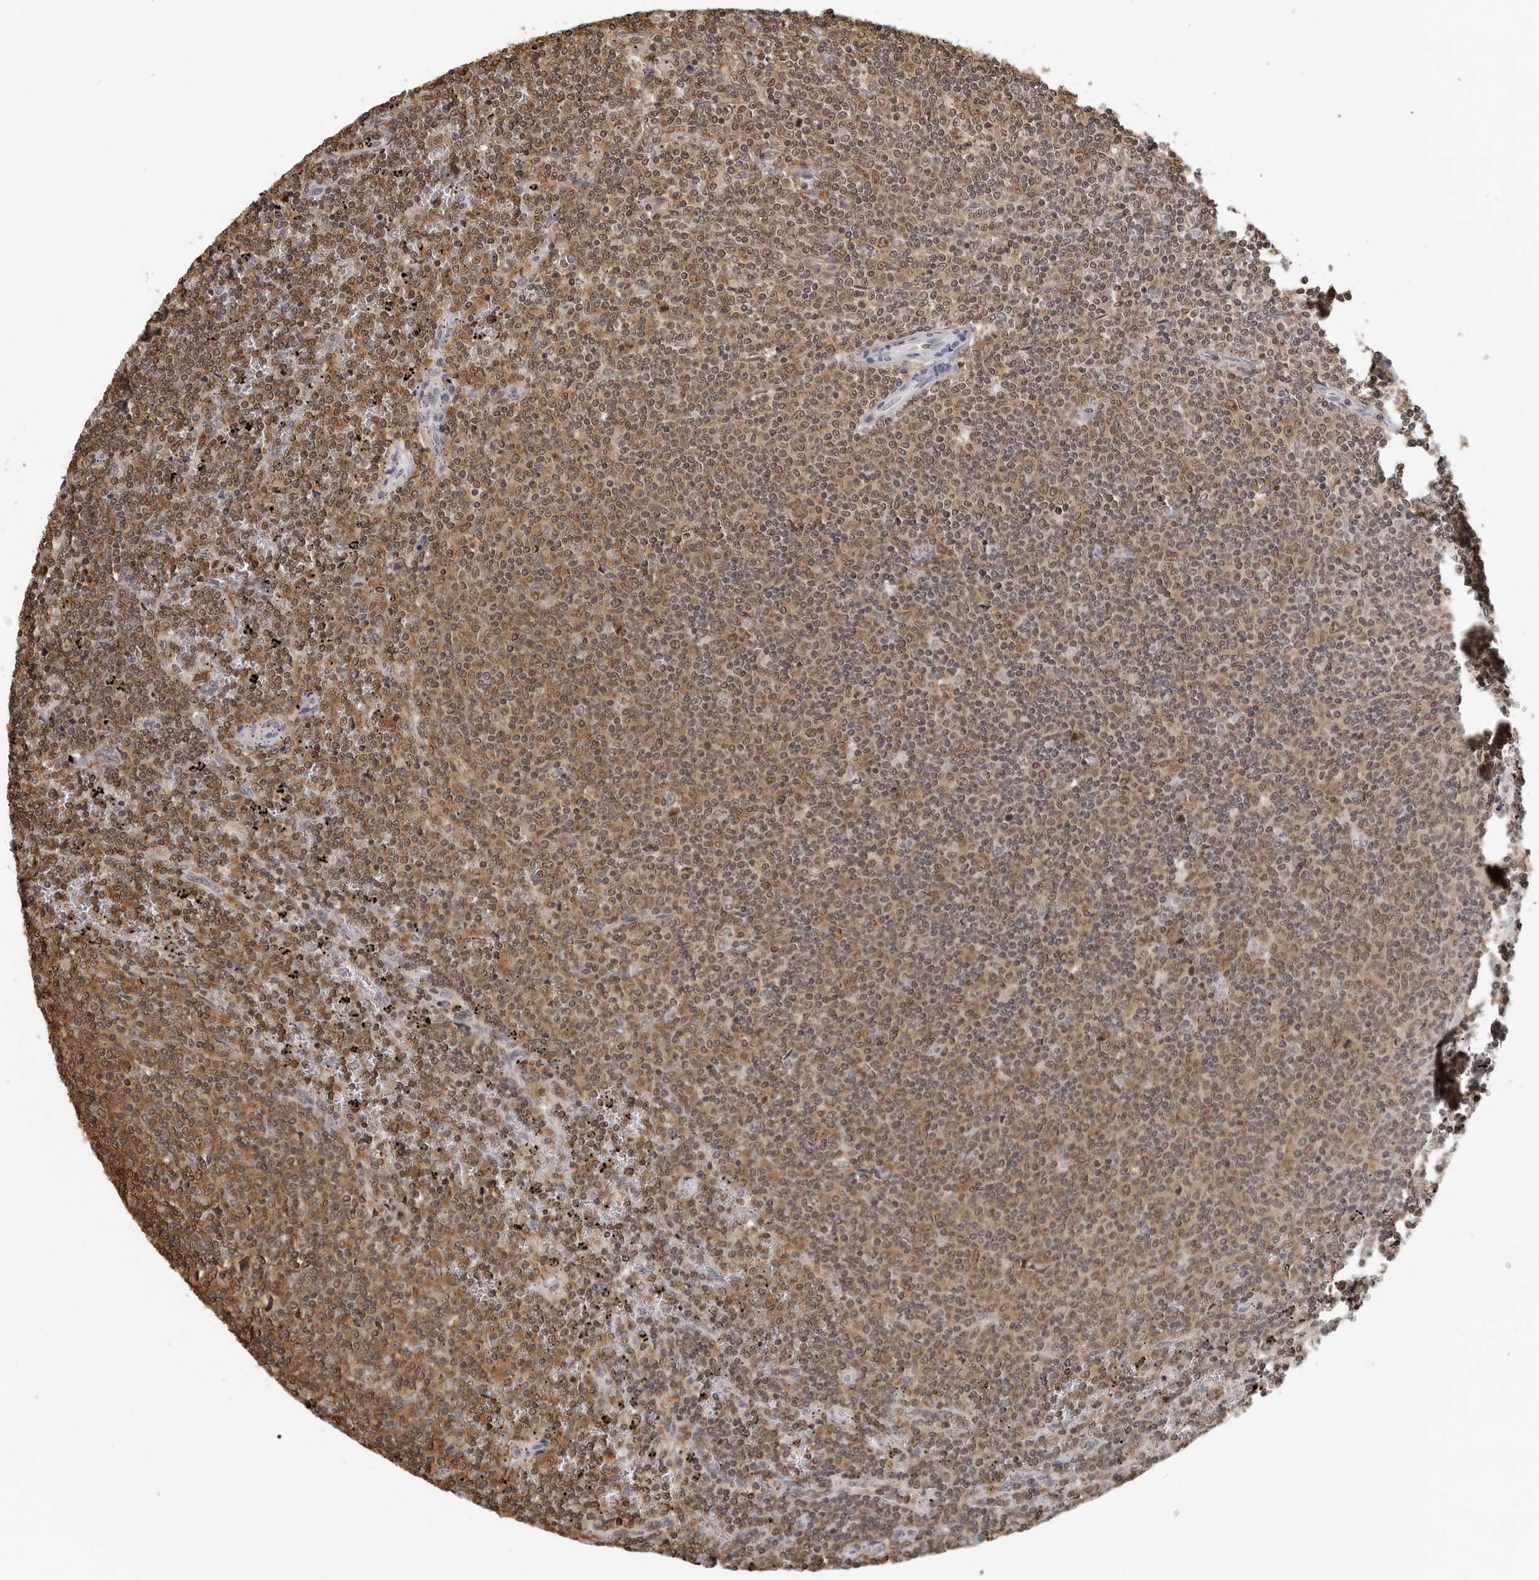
{"staining": {"intensity": "moderate", "quantity": ">75%", "location": "cytoplasmic/membranous,nuclear"}, "tissue": "lymphoma", "cell_type": "Tumor cells", "image_type": "cancer", "snomed": [{"axis": "morphology", "description": "Malignant lymphoma, non-Hodgkin's type, Low grade"}, {"axis": "topography", "description": "Spleen"}], "caption": "Moderate cytoplasmic/membranous and nuclear expression for a protein is appreciated in approximately >75% of tumor cells of low-grade malignant lymphoma, non-Hodgkin's type using IHC.", "gene": "HSPH1", "patient": {"sex": "female", "age": 50}}